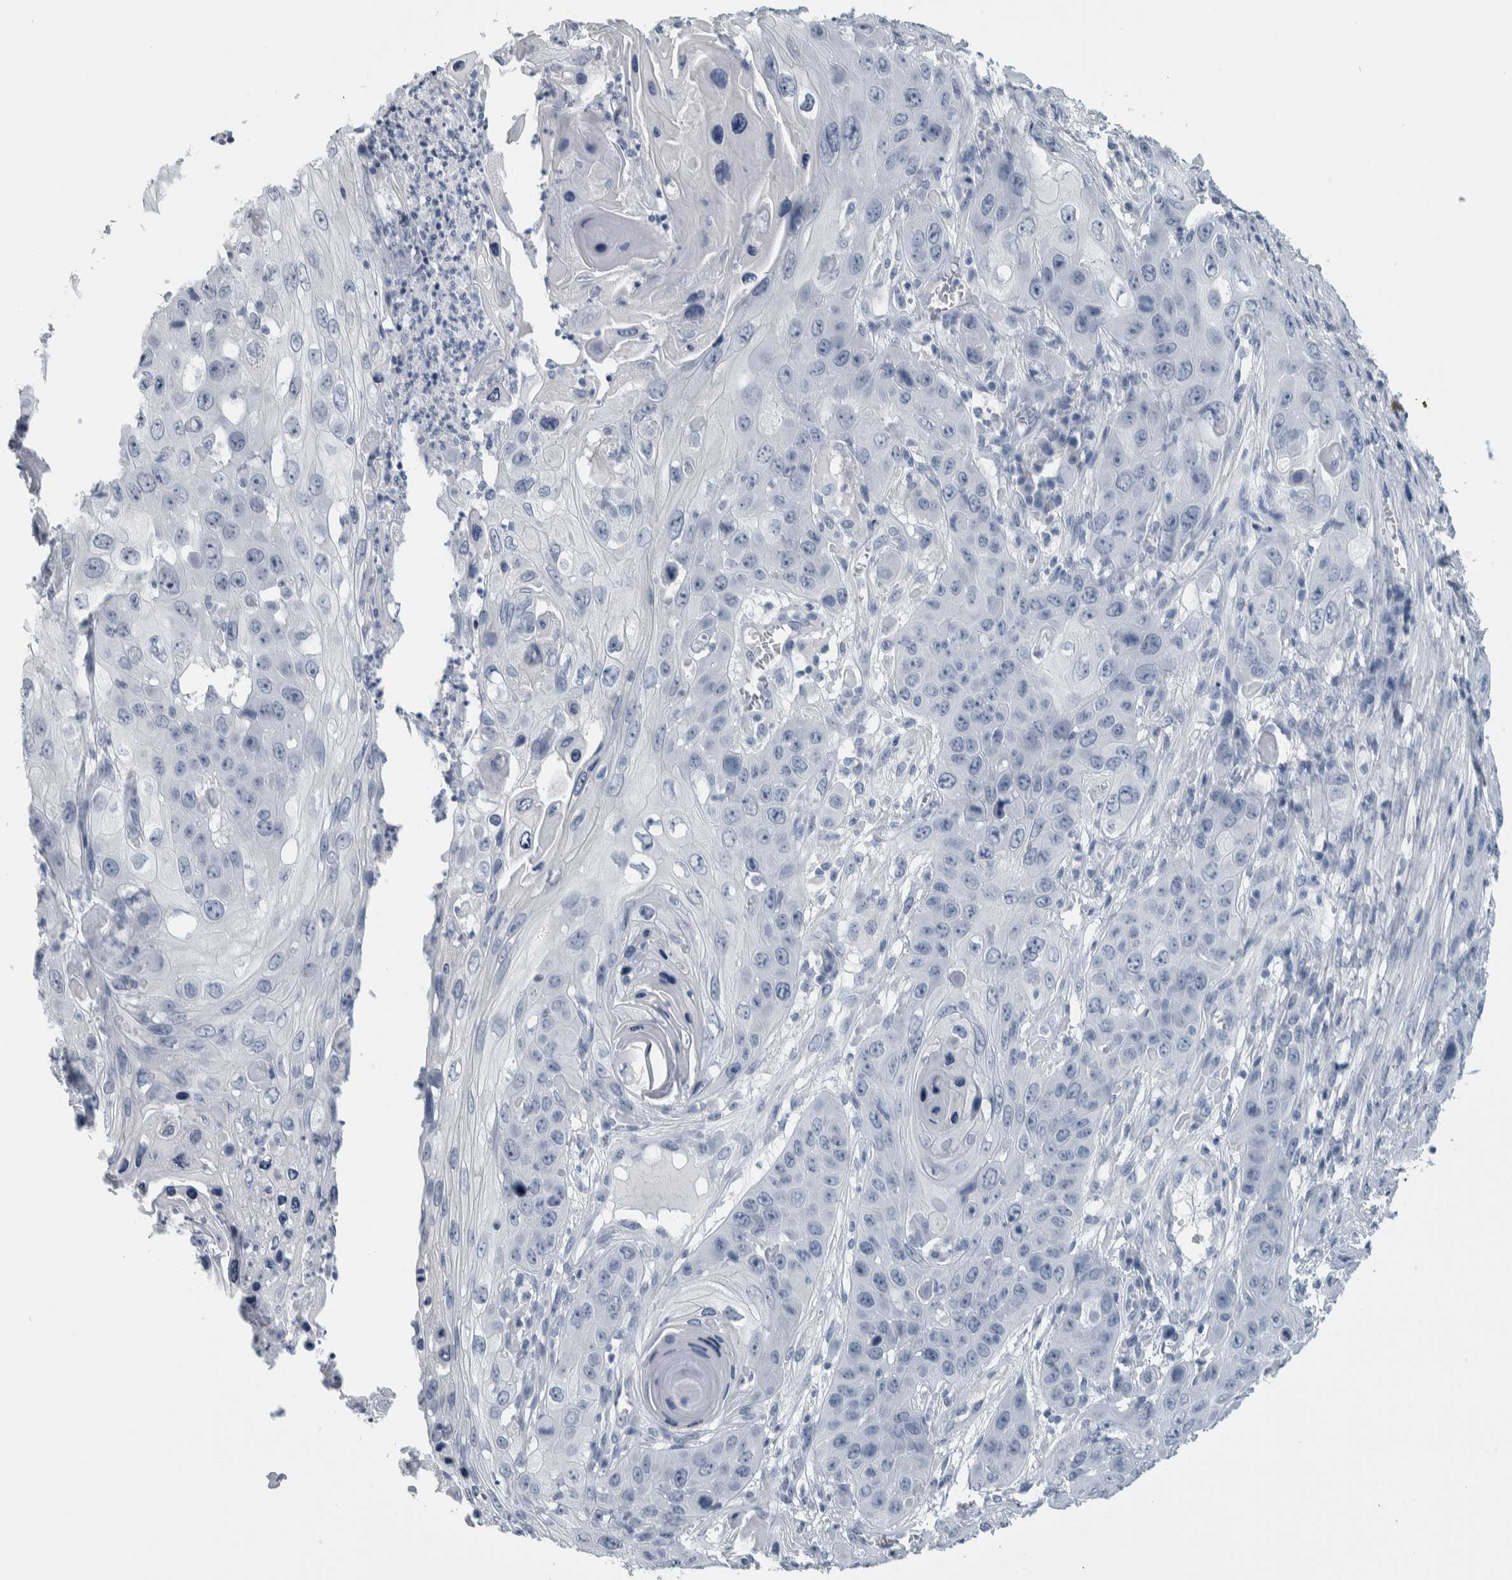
{"staining": {"intensity": "negative", "quantity": "none", "location": "none"}, "tissue": "skin cancer", "cell_type": "Tumor cells", "image_type": "cancer", "snomed": [{"axis": "morphology", "description": "Squamous cell carcinoma, NOS"}, {"axis": "topography", "description": "Skin"}], "caption": "This is an IHC micrograph of skin cancer (squamous cell carcinoma). There is no staining in tumor cells.", "gene": "CDH17", "patient": {"sex": "male", "age": 55}}